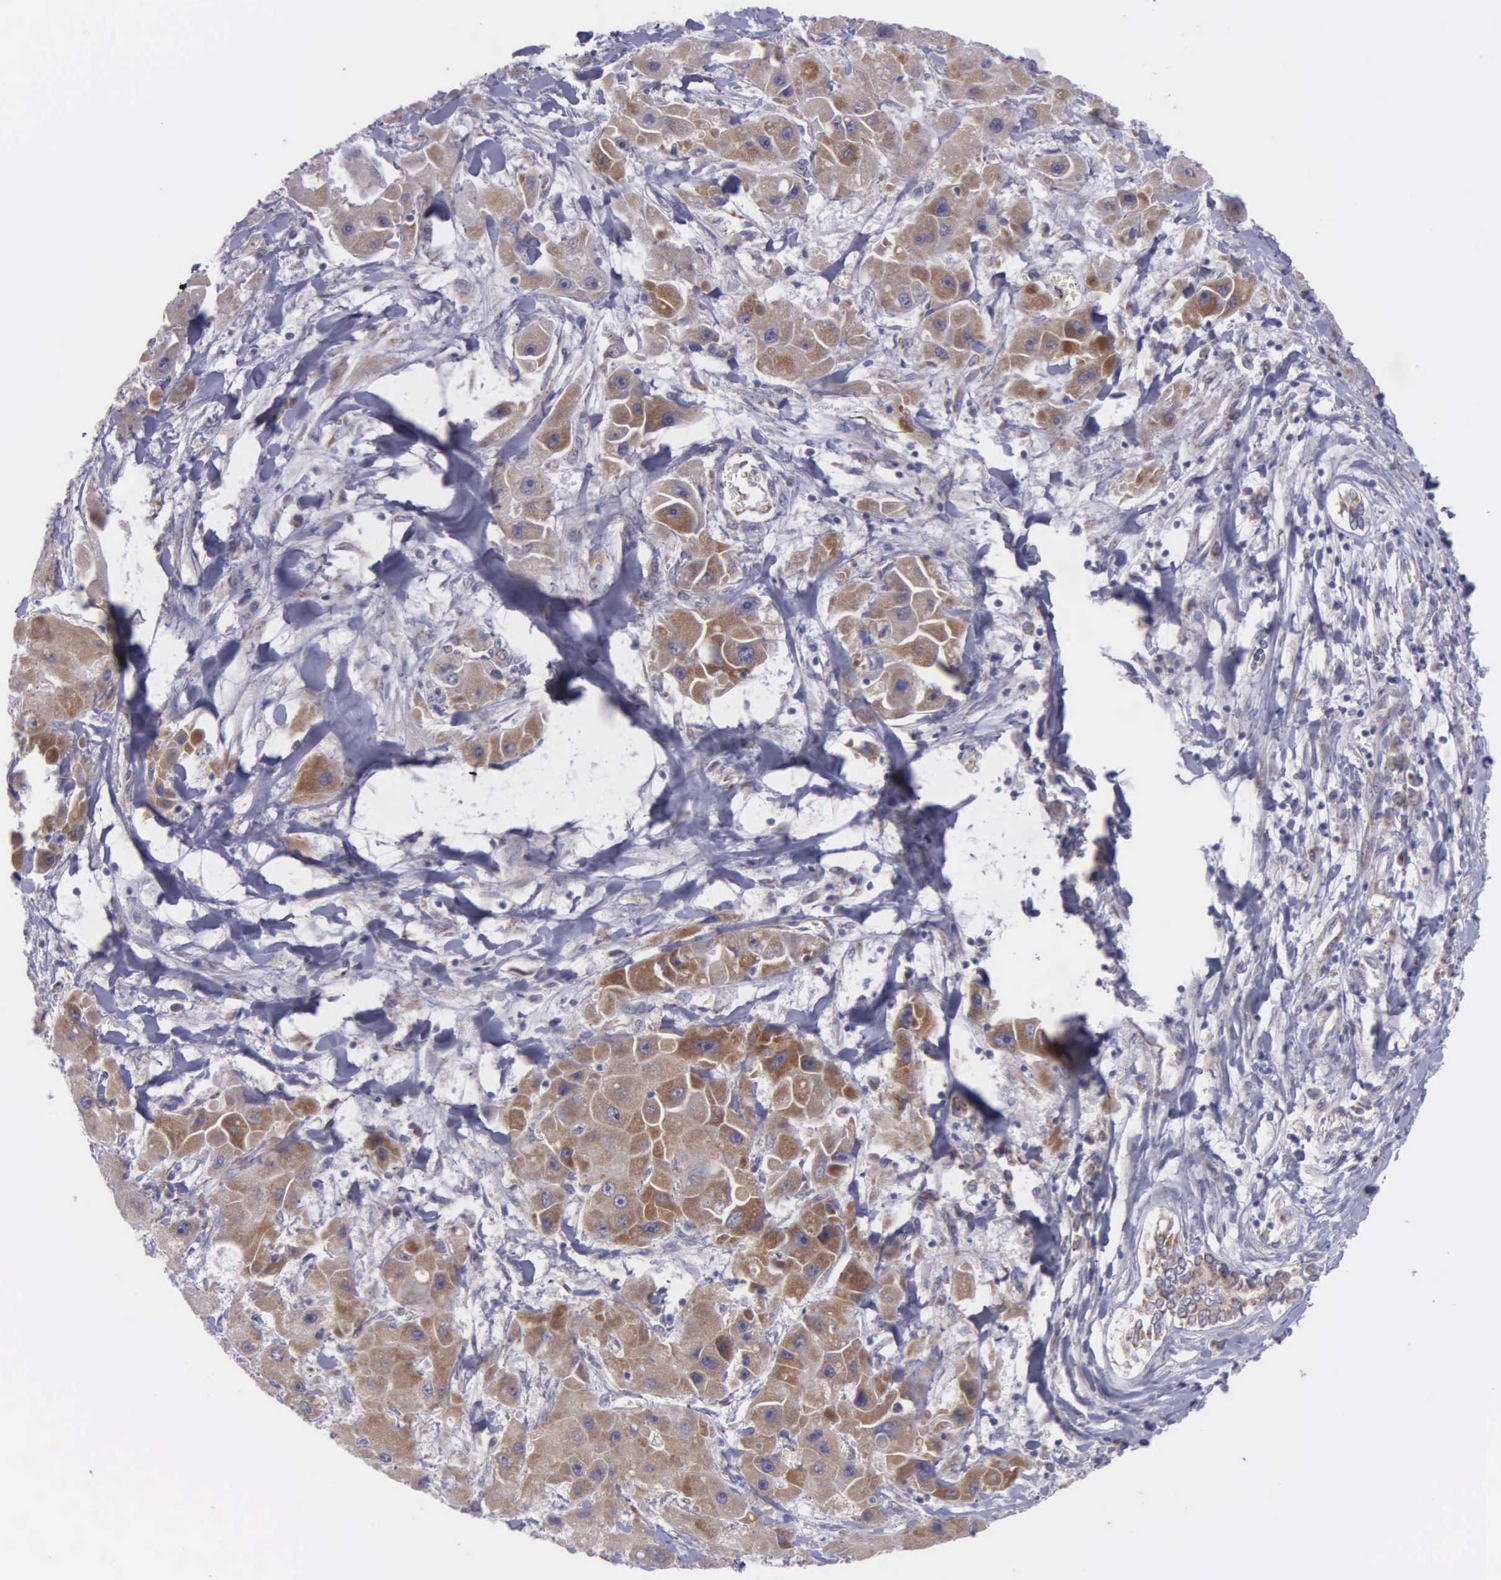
{"staining": {"intensity": "moderate", "quantity": ">75%", "location": "cytoplasmic/membranous"}, "tissue": "liver cancer", "cell_type": "Tumor cells", "image_type": "cancer", "snomed": [{"axis": "morphology", "description": "Carcinoma, Hepatocellular, NOS"}, {"axis": "topography", "description": "Liver"}], "caption": "Immunohistochemistry (DAB) staining of liver cancer shows moderate cytoplasmic/membranous protein expression in approximately >75% of tumor cells.", "gene": "SYNJ2BP", "patient": {"sex": "male", "age": 24}}